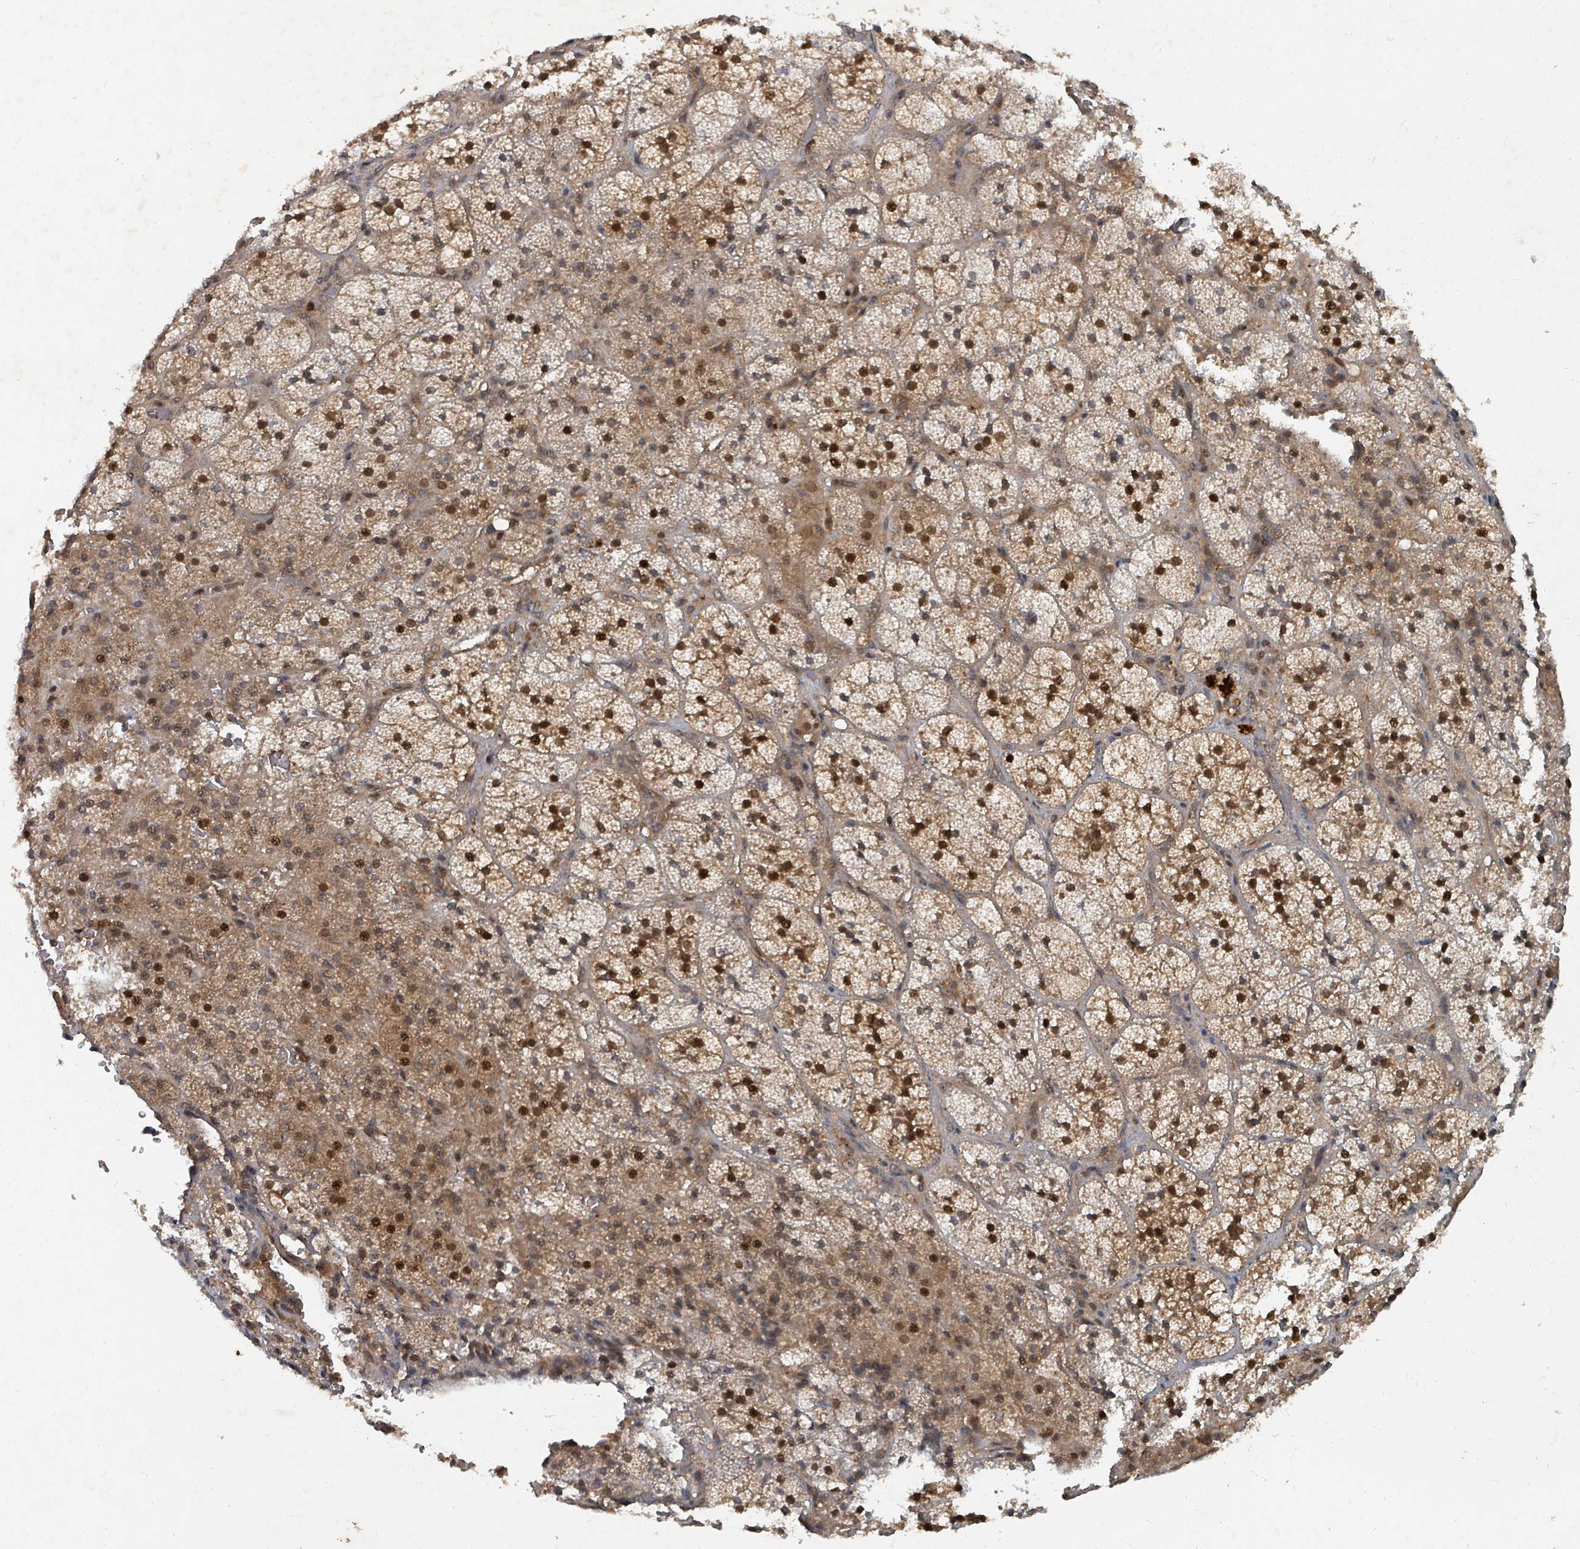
{"staining": {"intensity": "strong", "quantity": ">75%", "location": "cytoplasmic/membranous,nuclear"}, "tissue": "adrenal gland", "cell_type": "Glandular cells", "image_type": "normal", "snomed": [{"axis": "morphology", "description": "Normal tissue, NOS"}, {"axis": "topography", "description": "Adrenal gland"}], "caption": "Human adrenal gland stained with a brown dye displays strong cytoplasmic/membranous,nuclear positive staining in approximately >75% of glandular cells.", "gene": "KDM4E", "patient": {"sex": "female", "age": 44}}